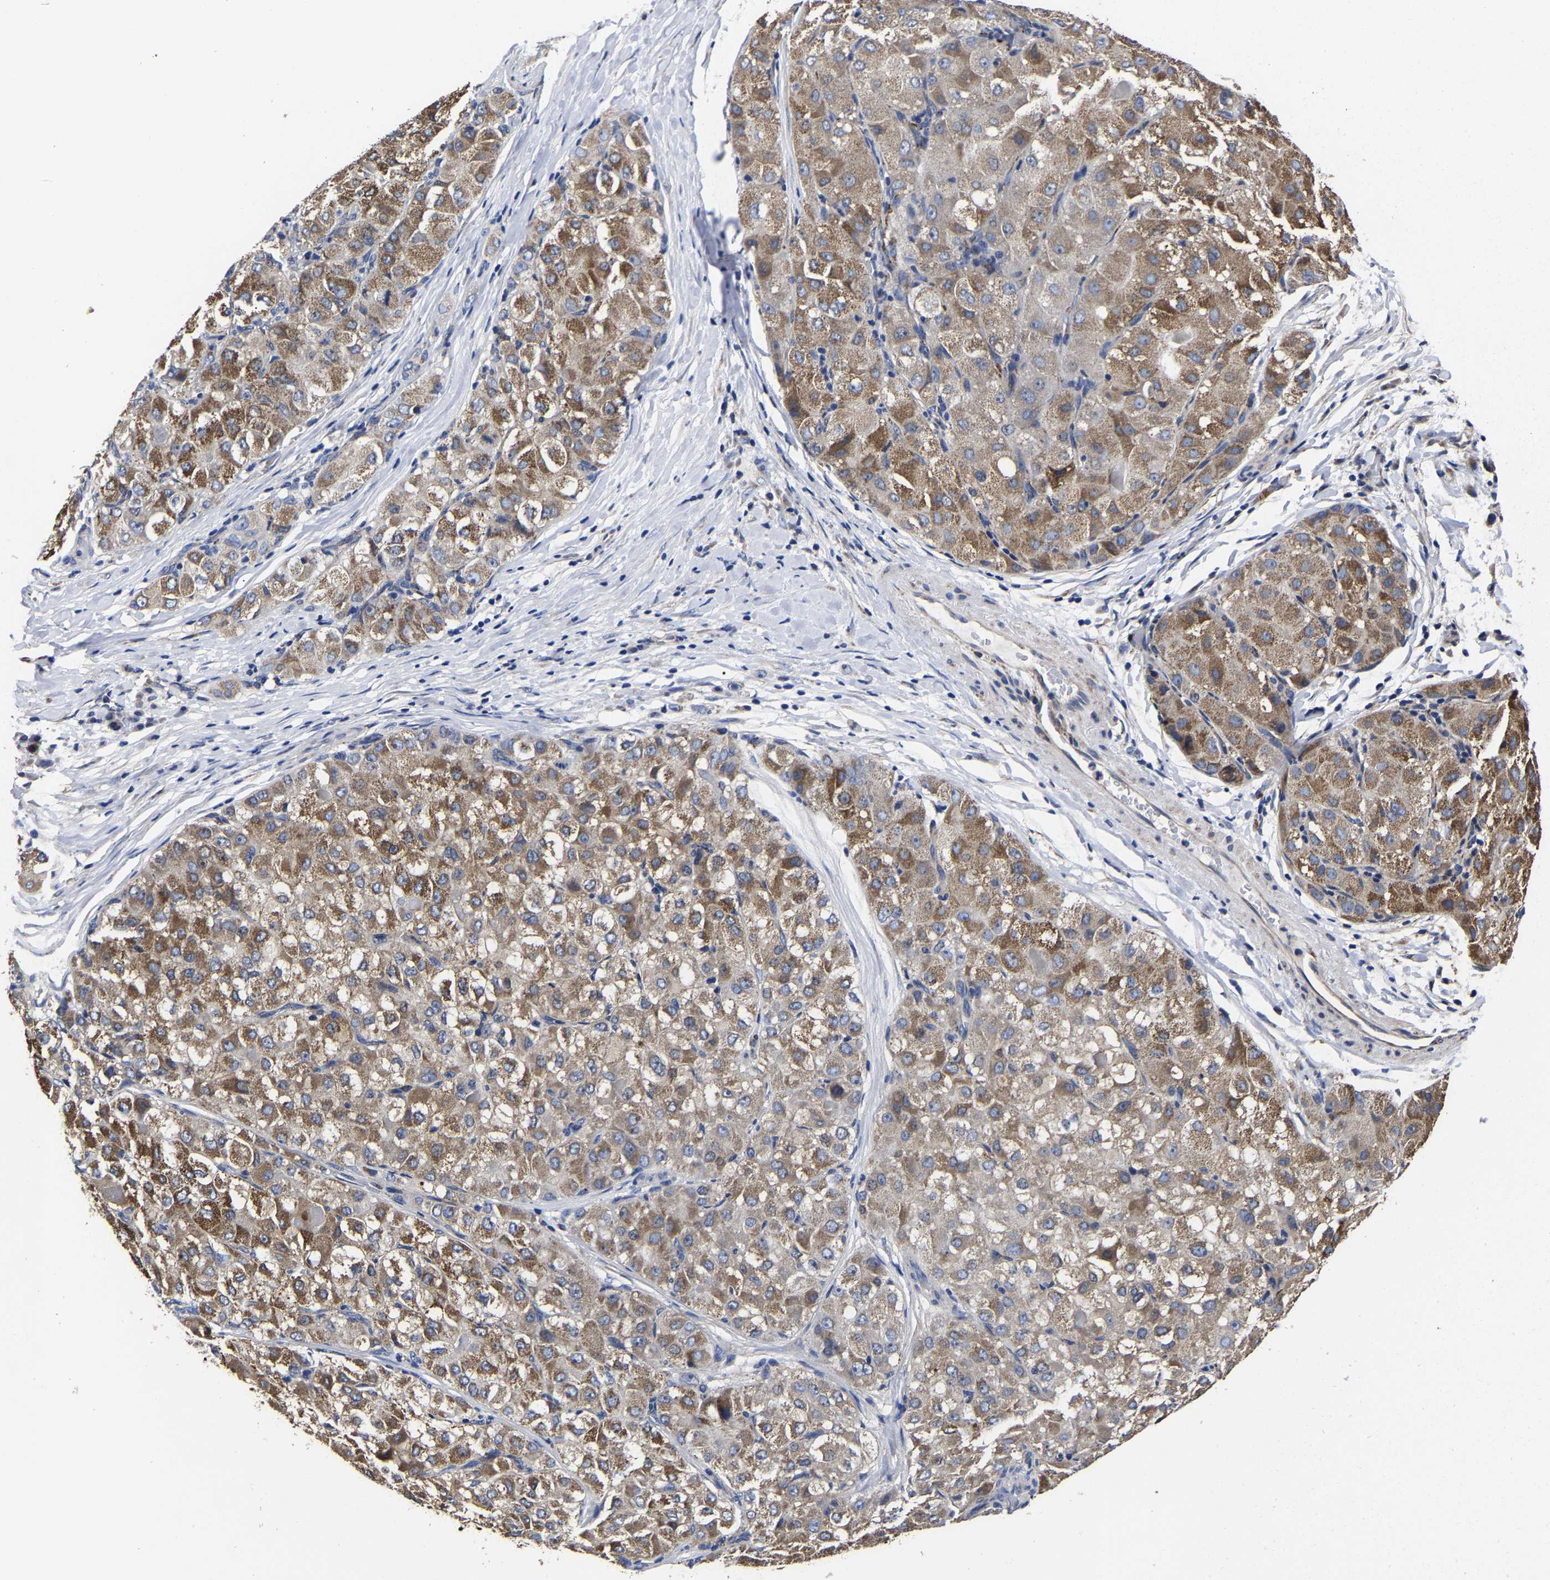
{"staining": {"intensity": "moderate", "quantity": ">75%", "location": "cytoplasmic/membranous"}, "tissue": "liver cancer", "cell_type": "Tumor cells", "image_type": "cancer", "snomed": [{"axis": "morphology", "description": "Carcinoma, Hepatocellular, NOS"}, {"axis": "topography", "description": "Liver"}], "caption": "Liver hepatocellular carcinoma stained with immunohistochemistry reveals moderate cytoplasmic/membranous staining in about >75% of tumor cells.", "gene": "AASS", "patient": {"sex": "male", "age": 80}}